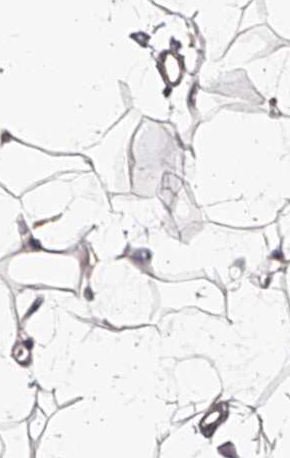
{"staining": {"intensity": "weak", "quantity": "25%-75%", "location": "cytoplasmic/membranous"}, "tissue": "adipose tissue", "cell_type": "Adipocytes", "image_type": "normal", "snomed": [{"axis": "morphology", "description": "Normal tissue, NOS"}, {"axis": "topography", "description": "Breast"}], "caption": "Brown immunohistochemical staining in normal human adipose tissue demonstrates weak cytoplasmic/membranous expression in approximately 25%-75% of adipocytes.", "gene": "TNN", "patient": {"sex": "female", "age": 23}}